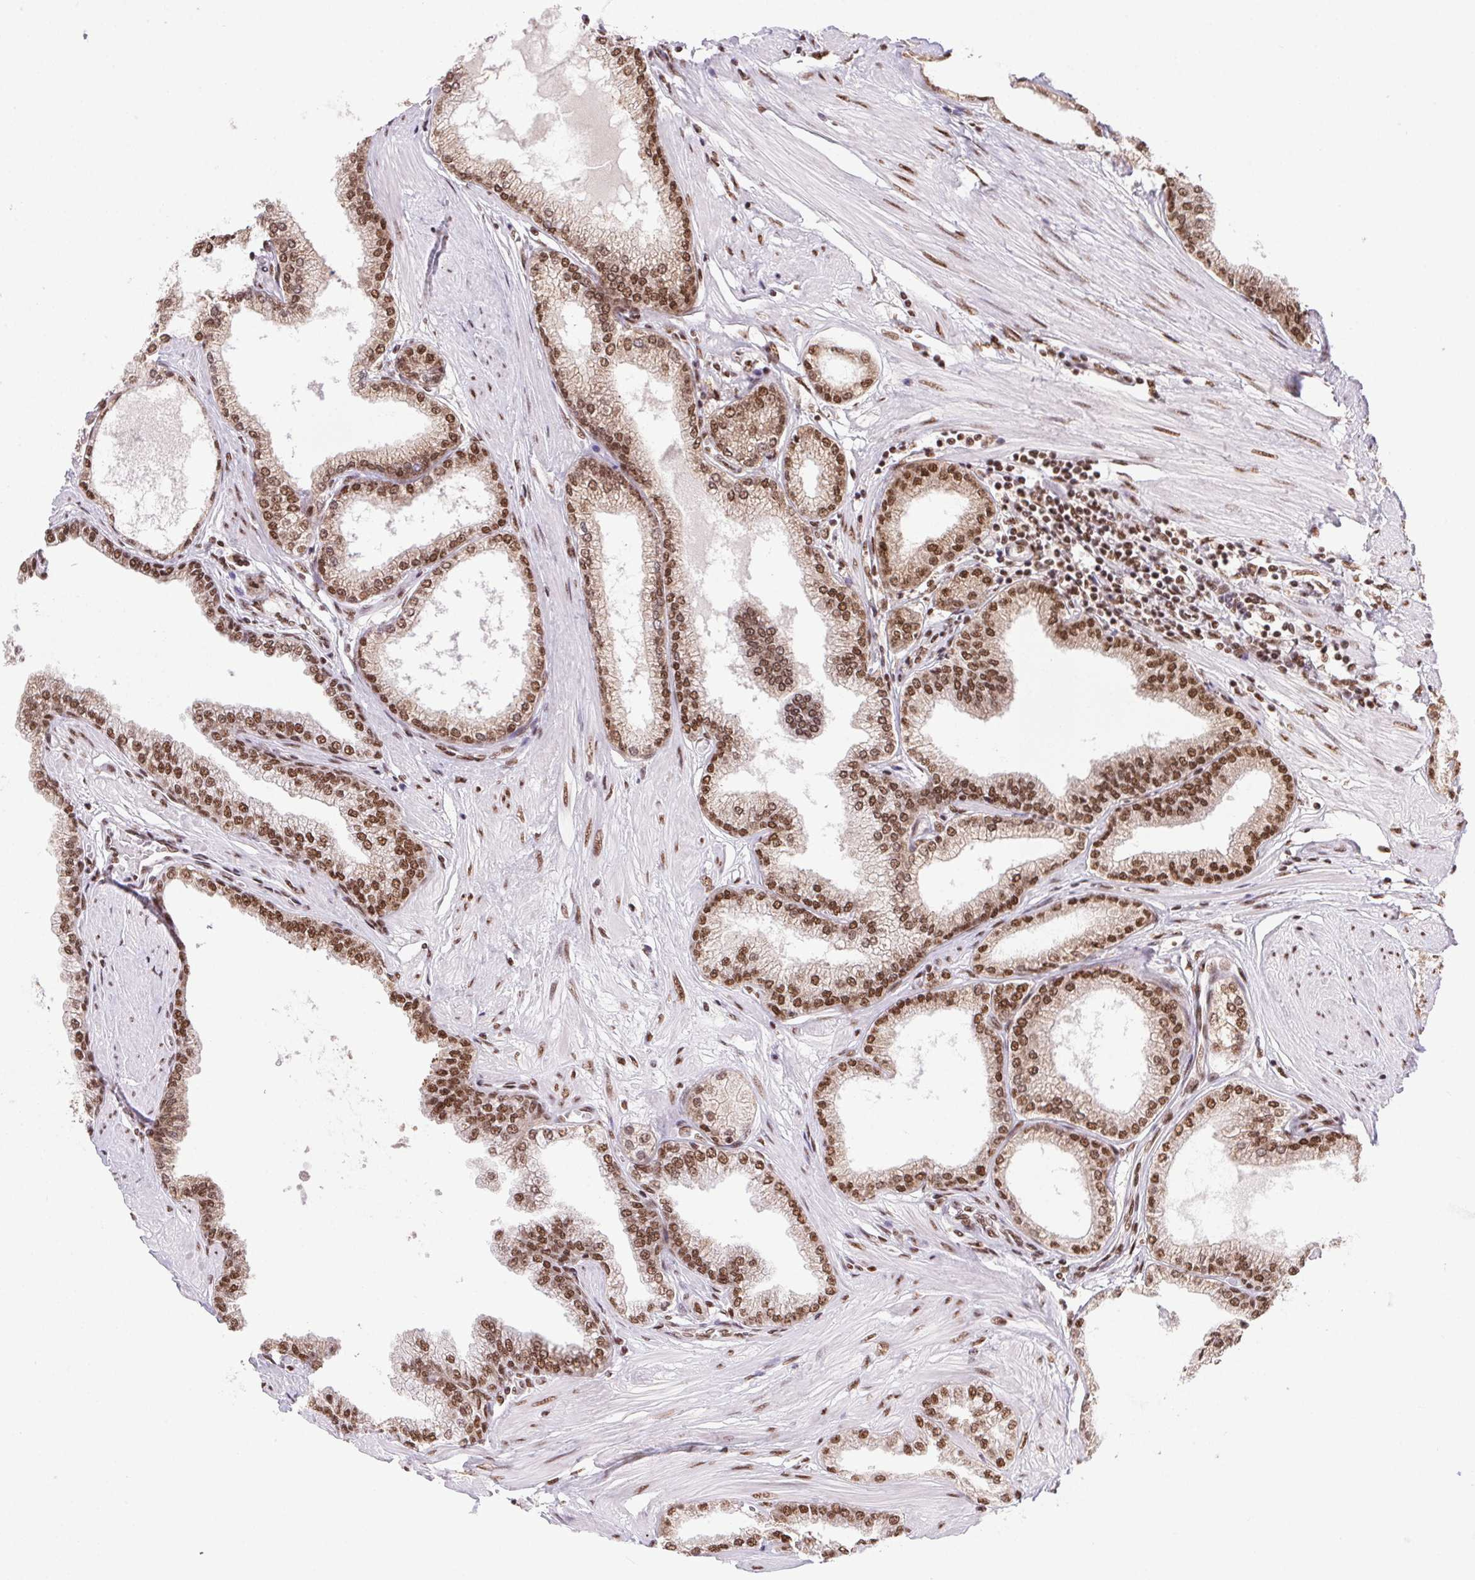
{"staining": {"intensity": "moderate", "quantity": ">75%", "location": "nuclear"}, "tissue": "prostate cancer", "cell_type": "Tumor cells", "image_type": "cancer", "snomed": [{"axis": "morphology", "description": "Adenocarcinoma, Low grade"}, {"axis": "topography", "description": "Prostate"}], "caption": "The micrograph demonstrates a brown stain indicating the presence of a protein in the nuclear of tumor cells in prostate low-grade adenocarcinoma.", "gene": "ZNF207", "patient": {"sex": "male", "age": 55}}